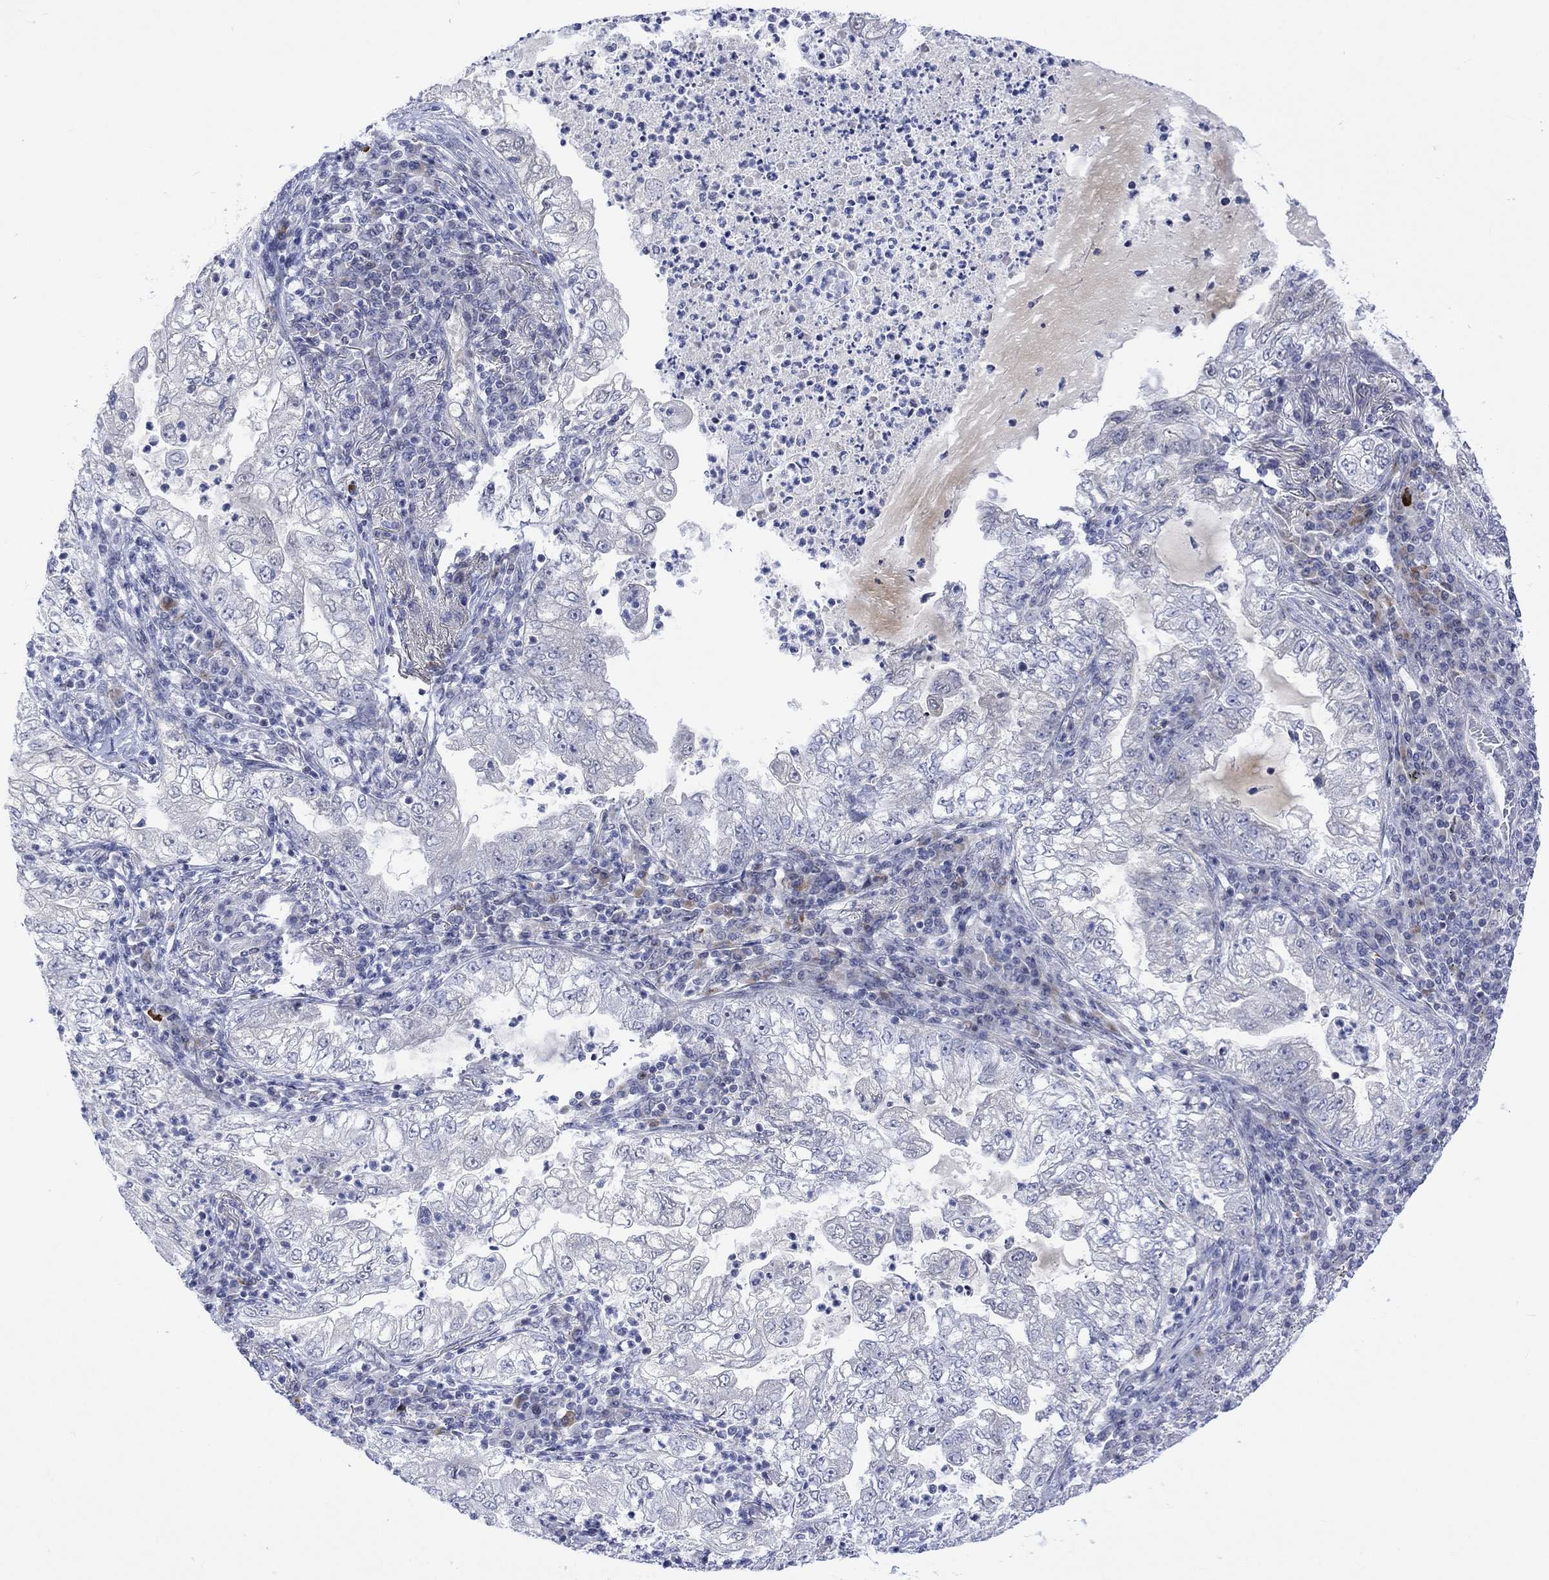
{"staining": {"intensity": "negative", "quantity": "none", "location": "none"}, "tissue": "lung cancer", "cell_type": "Tumor cells", "image_type": "cancer", "snomed": [{"axis": "morphology", "description": "Adenocarcinoma, NOS"}, {"axis": "topography", "description": "Lung"}], "caption": "This is an immunohistochemistry image of human lung cancer (adenocarcinoma). There is no positivity in tumor cells.", "gene": "DCX", "patient": {"sex": "female", "age": 73}}